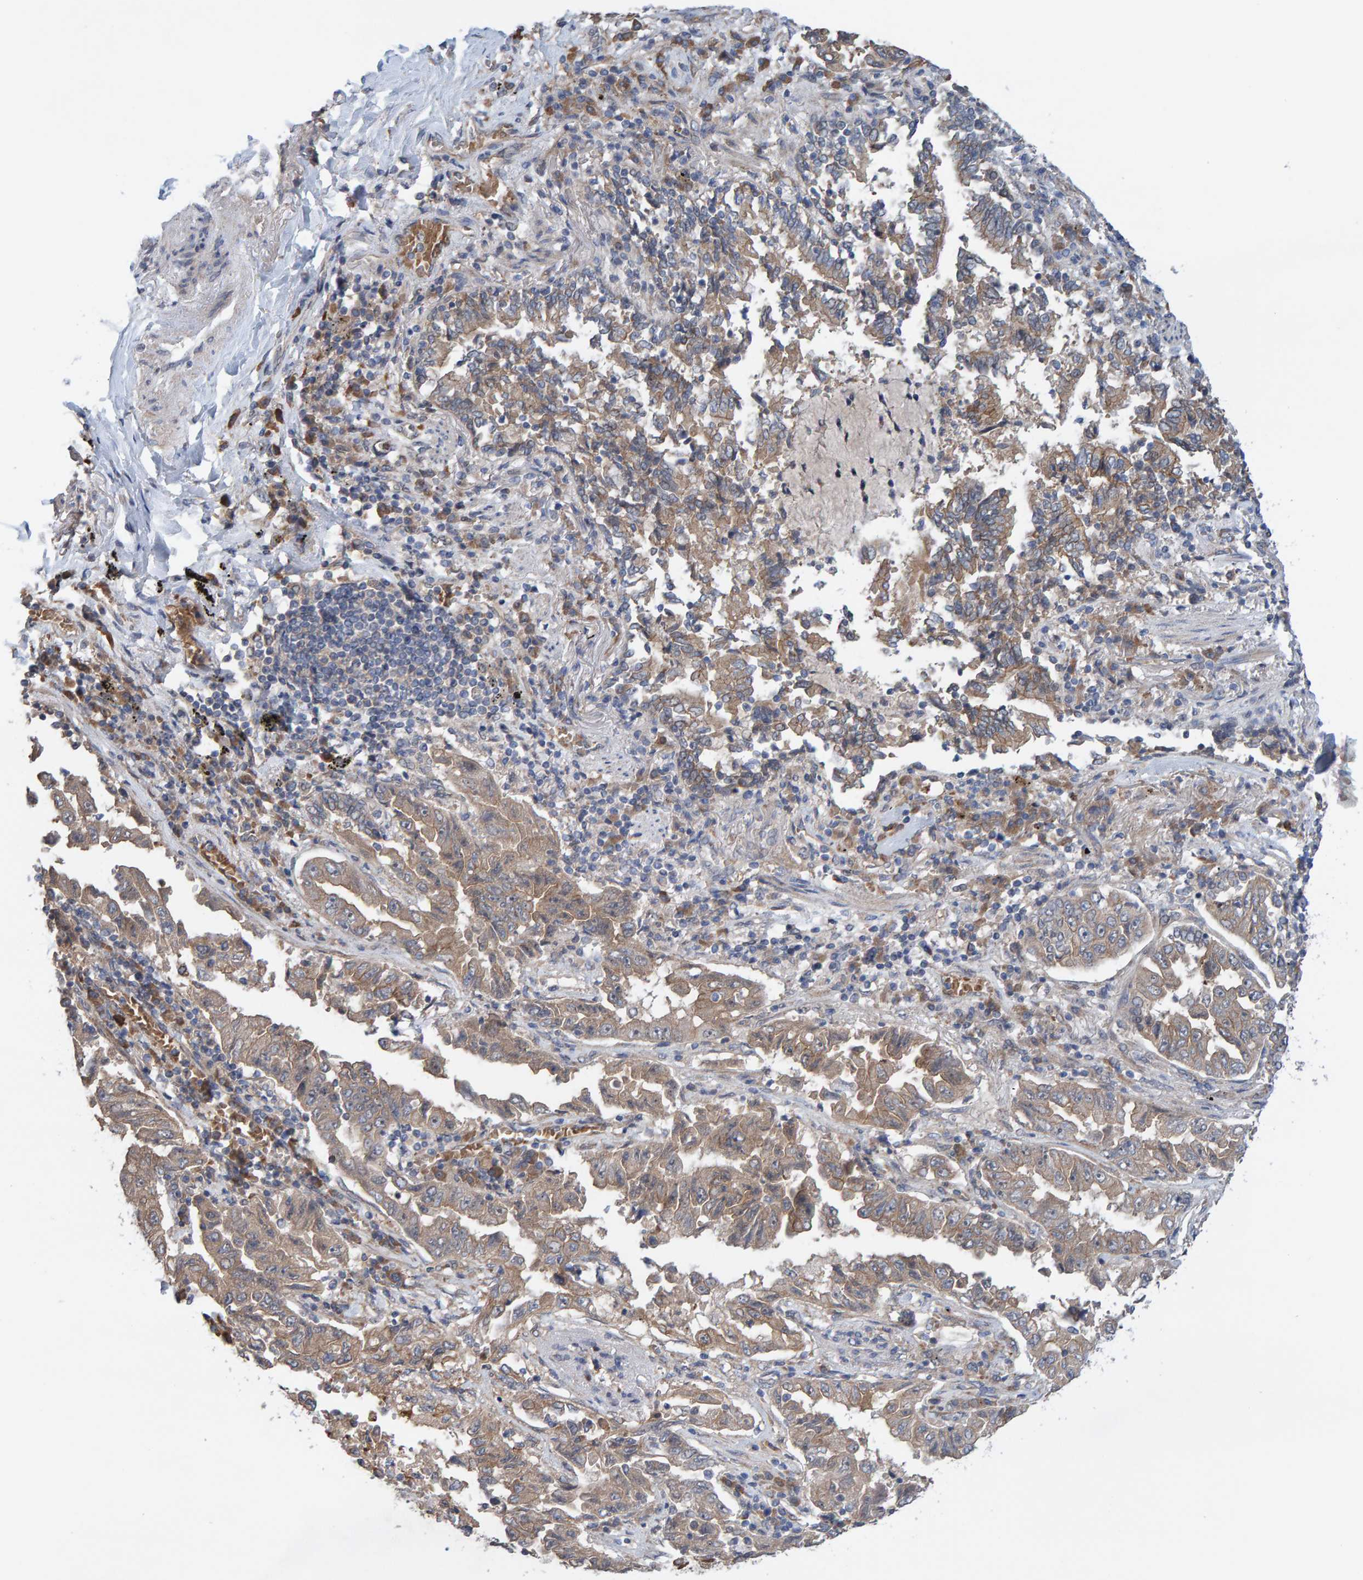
{"staining": {"intensity": "weak", "quantity": ">75%", "location": "cytoplasmic/membranous"}, "tissue": "lung cancer", "cell_type": "Tumor cells", "image_type": "cancer", "snomed": [{"axis": "morphology", "description": "Adenocarcinoma, NOS"}, {"axis": "topography", "description": "Lung"}], "caption": "Immunohistochemistry of human lung cancer (adenocarcinoma) displays low levels of weak cytoplasmic/membranous expression in about >75% of tumor cells.", "gene": "LRSAM1", "patient": {"sex": "female", "age": 51}}